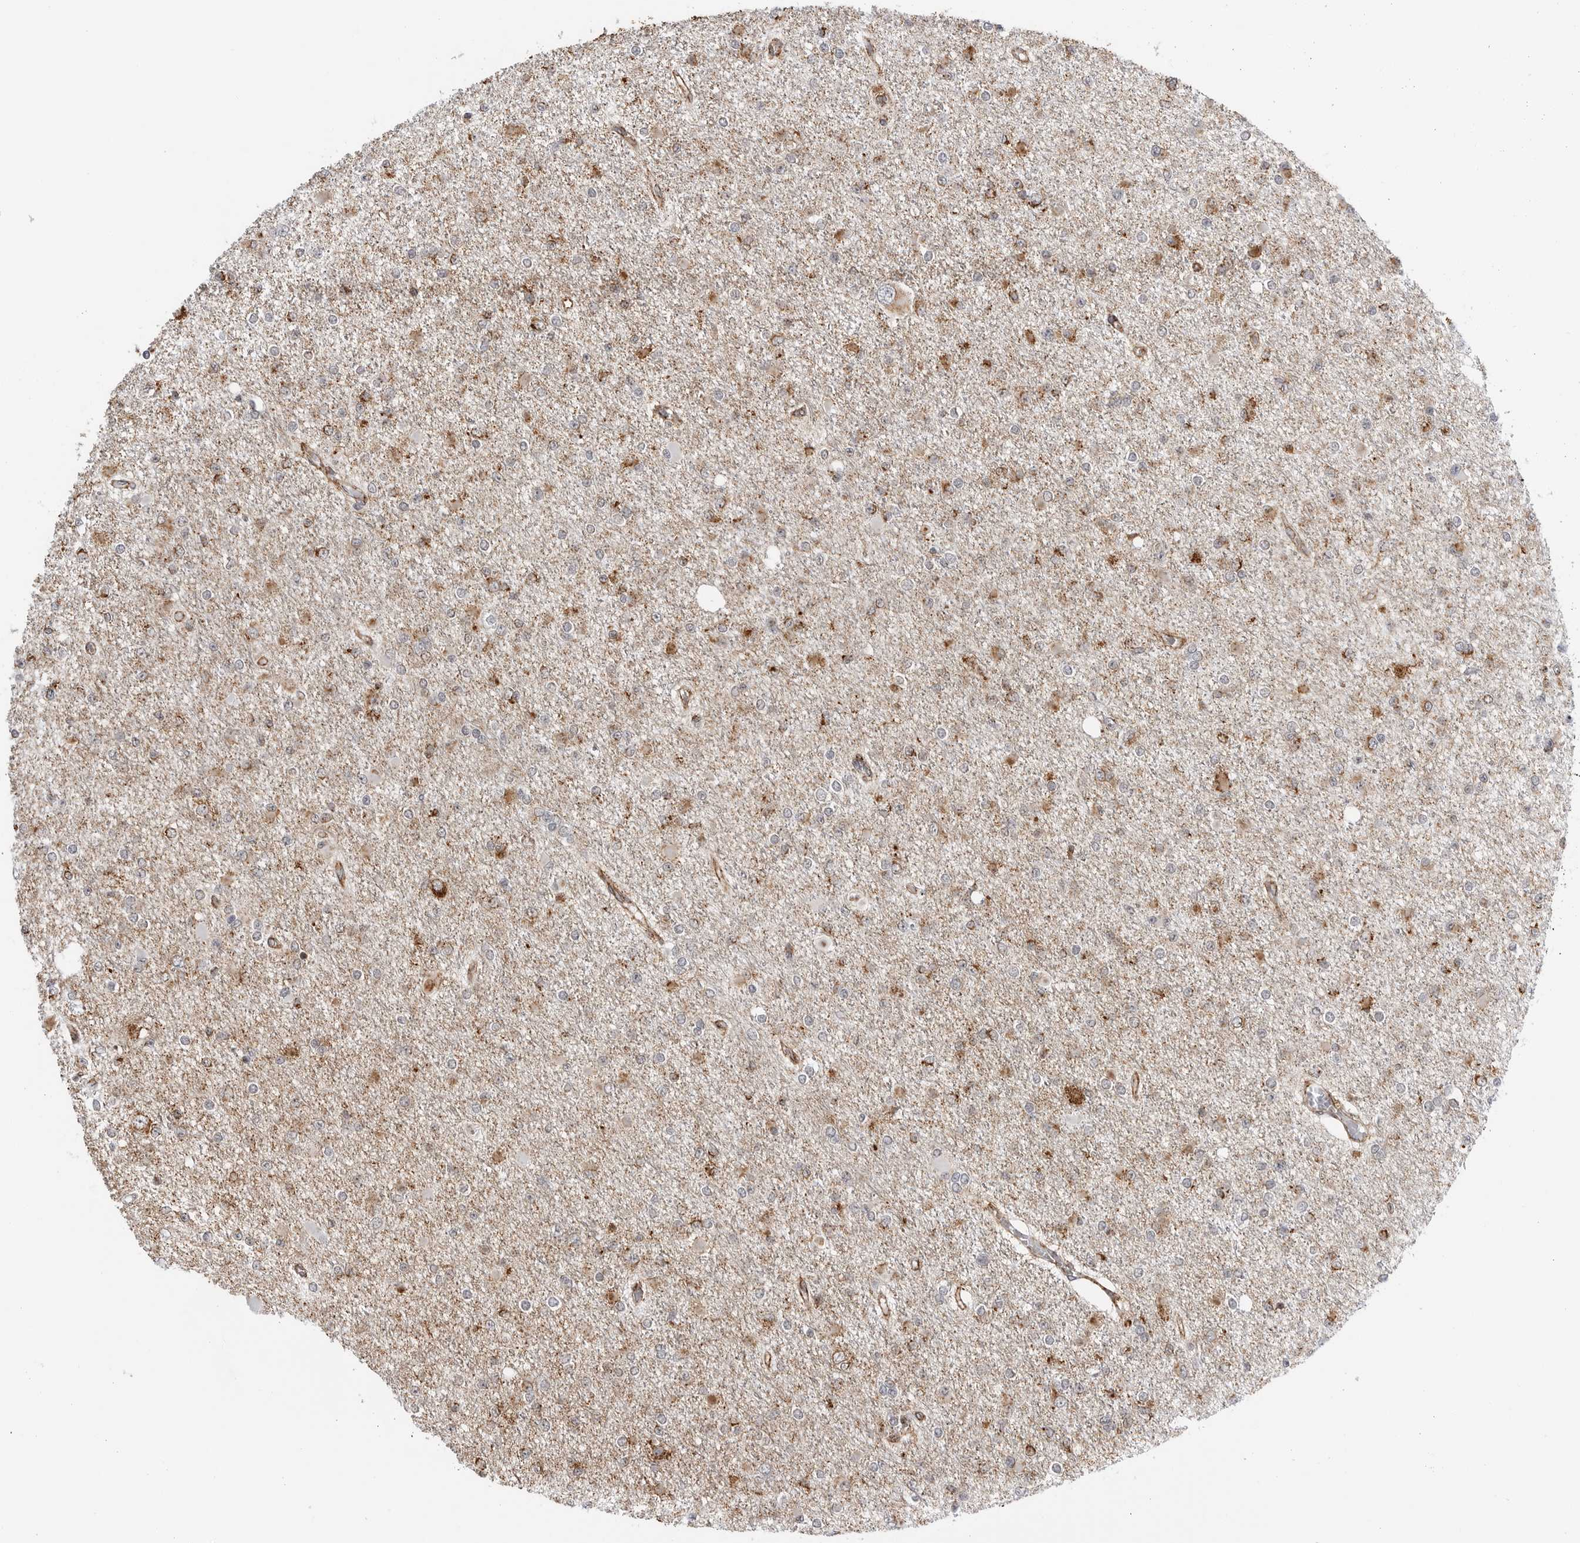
{"staining": {"intensity": "moderate", "quantity": "<25%", "location": "cytoplasmic/membranous"}, "tissue": "glioma", "cell_type": "Tumor cells", "image_type": "cancer", "snomed": [{"axis": "morphology", "description": "Glioma, malignant, Low grade"}, {"axis": "topography", "description": "Brain"}], "caption": "DAB (3,3'-diaminobenzidine) immunohistochemical staining of human malignant low-grade glioma reveals moderate cytoplasmic/membranous protein expression in about <25% of tumor cells. (brown staining indicates protein expression, while blue staining denotes nuclei).", "gene": "COX5A", "patient": {"sex": "female", "age": 22}}